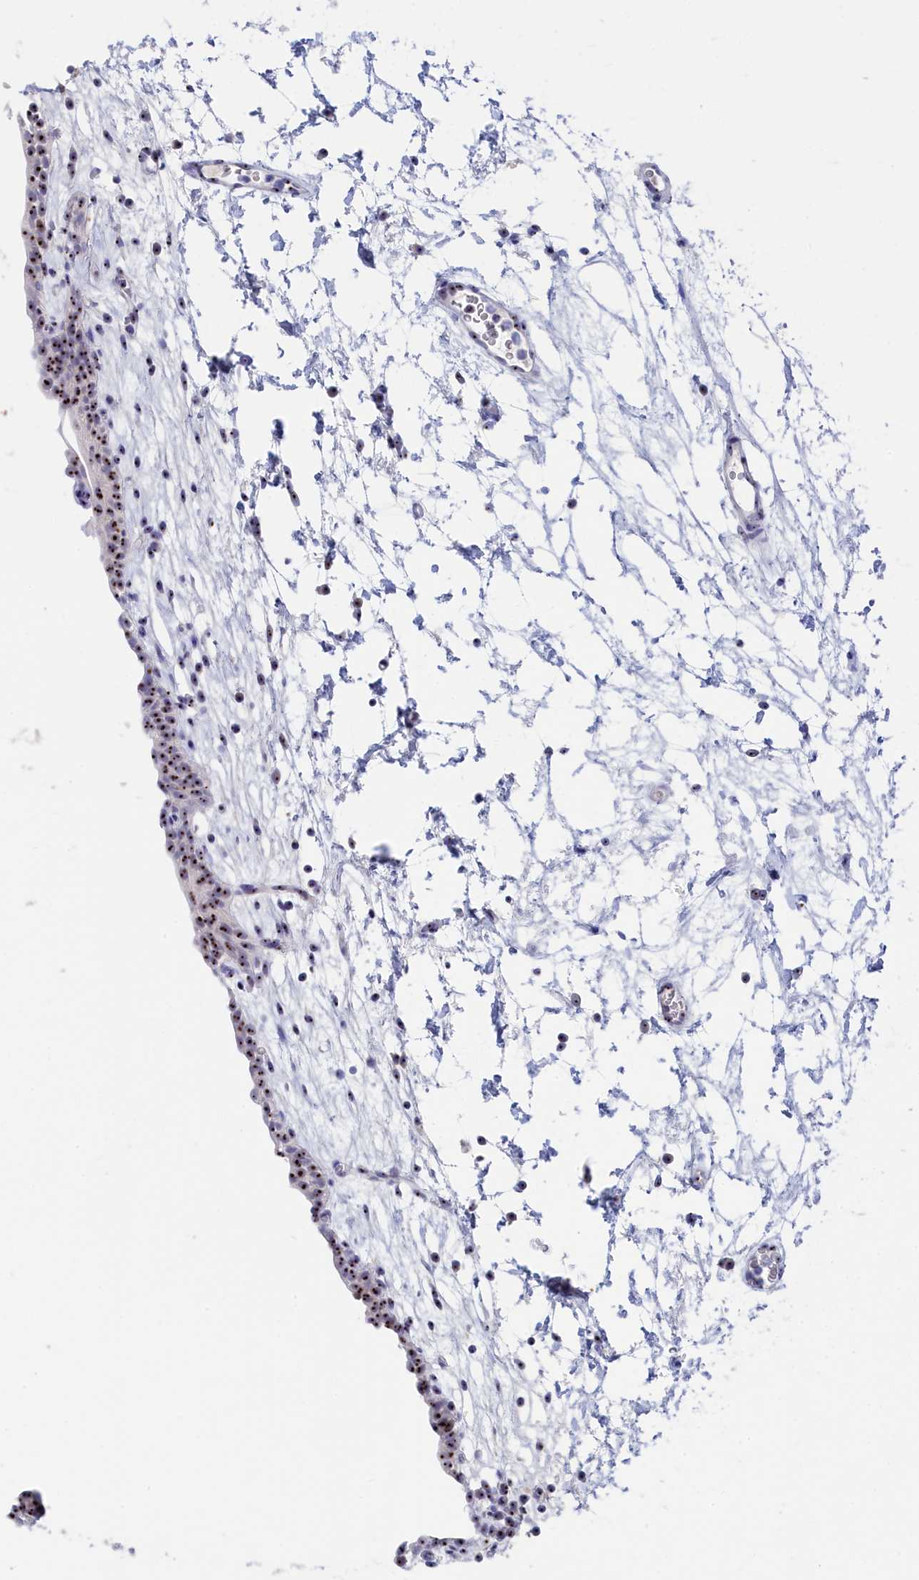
{"staining": {"intensity": "strong", "quantity": ">75%", "location": "nuclear"}, "tissue": "urinary bladder", "cell_type": "Urothelial cells", "image_type": "normal", "snomed": [{"axis": "morphology", "description": "Normal tissue, NOS"}, {"axis": "topography", "description": "Urinary bladder"}], "caption": "The immunohistochemical stain shows strong nuclear expression in urothelial cells of normal urinary bladder.", "gene": "RSL1D1", "patient": {"sex": "male", "age": 83}}